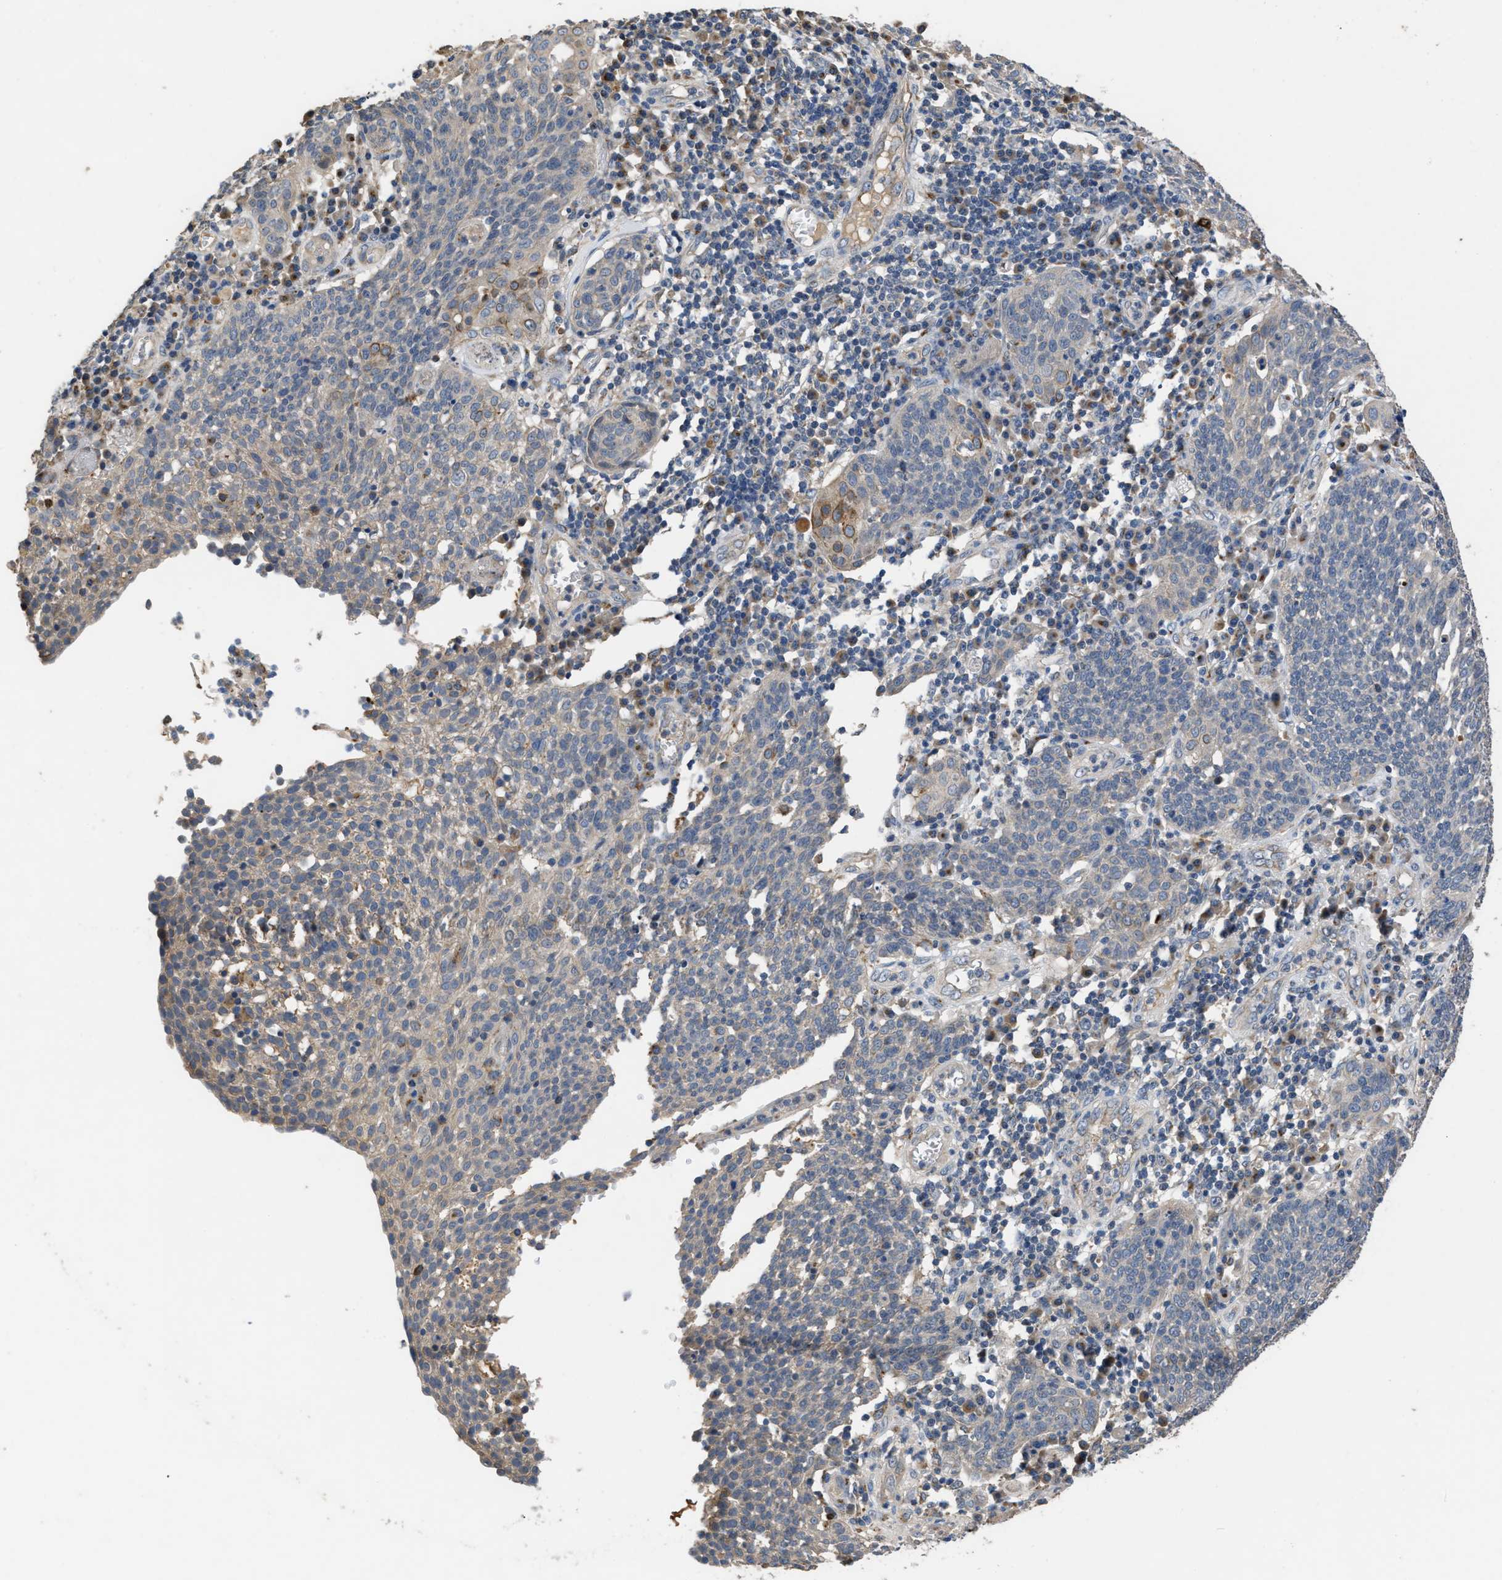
{"staining": {"intensity": "weak", "quantity": "25%-75%", "location": "cytoplasmic/membranous"}, "tissue": "cervical cancer", "cell_type": "Tumor cells", "image_type": "cancer", "snomed": [{"axis": "morphology", "description": "Squamous cell carcinoma, NOS"}, {"axis": "topography", "description": "Cervix"}], "caption": "The immunohistochemical stain shows weak cytoplasmic/membranous staining in tumor cells of cervical cancer (squamous cell carcinoma) tissue.", "gene": "SIK2", "patient": {"sex": "female", "age": 34}}